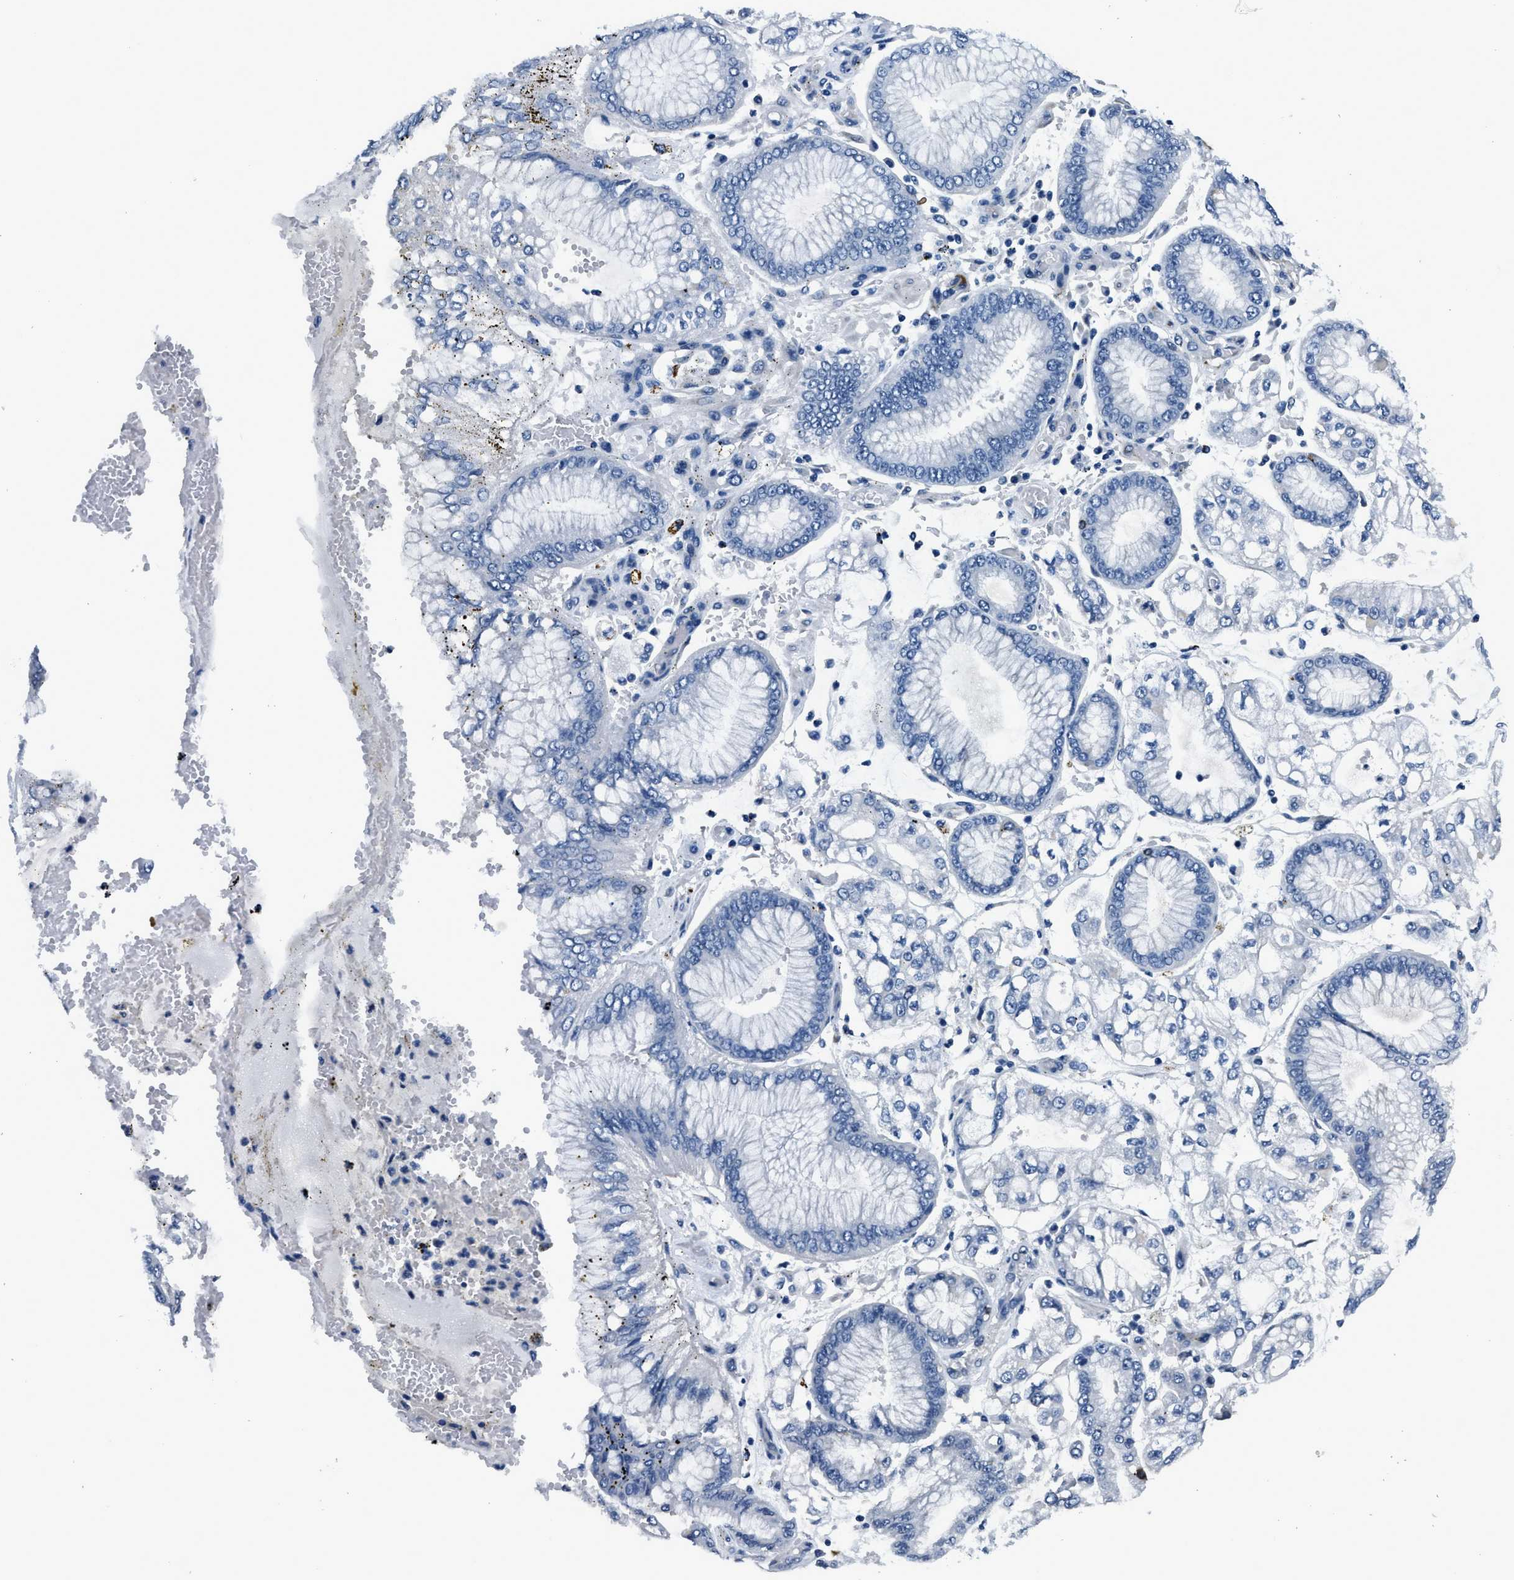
{"staining": {"intensity": "negative", "quantity": "none", "location": "none"}, "tissue": "stomach cancer", "cell_type": "Tumor cells", "image_type": "cancer", "snomed": [{"axis": "morphology", "description": "Adenocarcinoma, NOS"}, {"axis": "topography", "description": "Stomach"}], "caption": "Protein analysis of adenocarcinoma (stomach) shows no significant positivity in tumor cells. (DAB (3,3'-diaminobenzidine) immunohistochemistry (IHC) with hematoxylin counter stain).", "gene": "GJA3", "patient": {"sex": "male", "age": 76}}